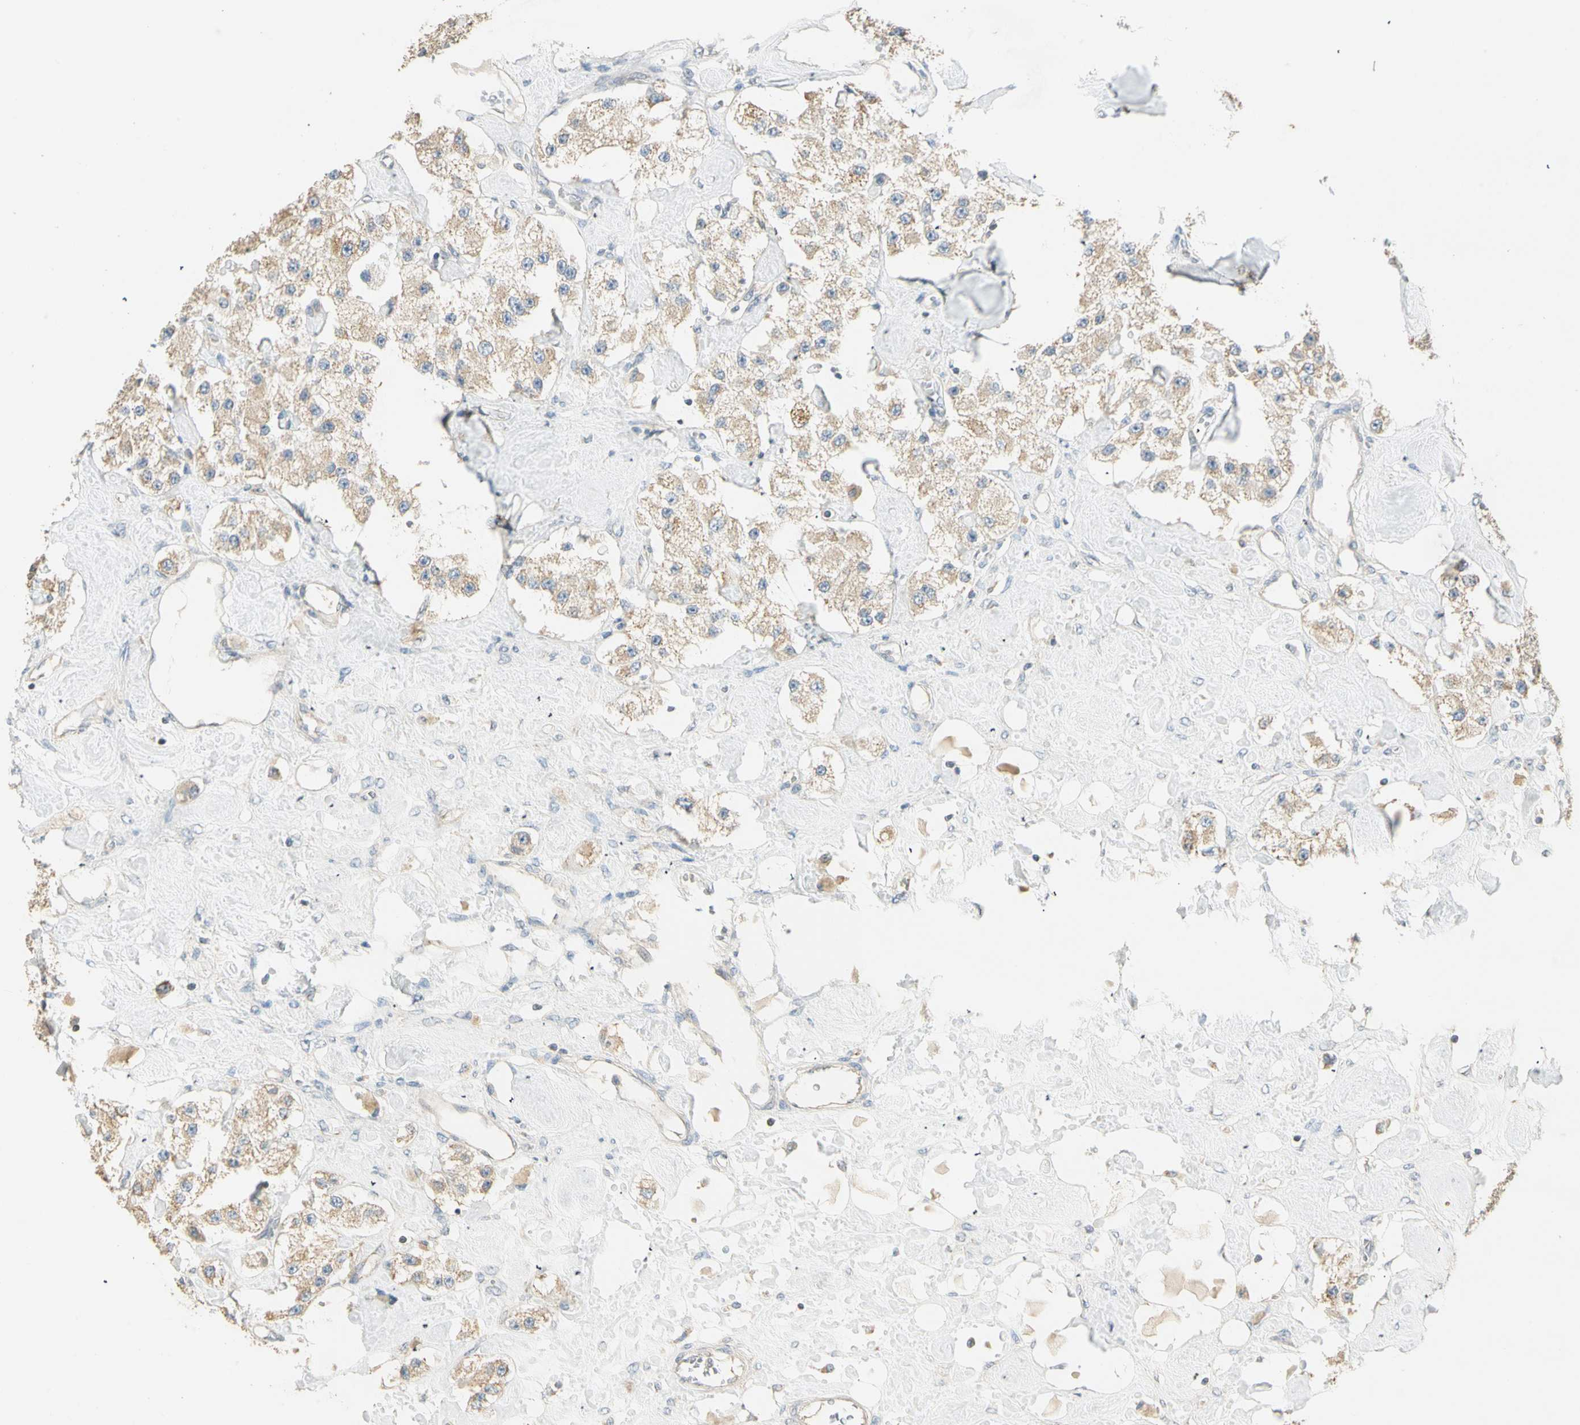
{"staining": {"intensity": "weak", "quantity": ">75%", "location": "cytoplasmic/membranous"}, "tissue": "carcinoid", "cell_type": "Tumor cells", "image_type": "cancer", "snomed": [{"axis": "morphology", "description": "Carcinoid, malignant, NOS"}, {"axis": "topography", "description": "Pancreas"}], "caption": "High-power microscopy captured an immunohistochemistry photomicrograph of carcinoid (malignant), revealing weak cytoplasmic/membranous staining in approximately >75% of tumor cells.", "gene": "RAD18", "patient": {"sex": "male", "age": 41}}